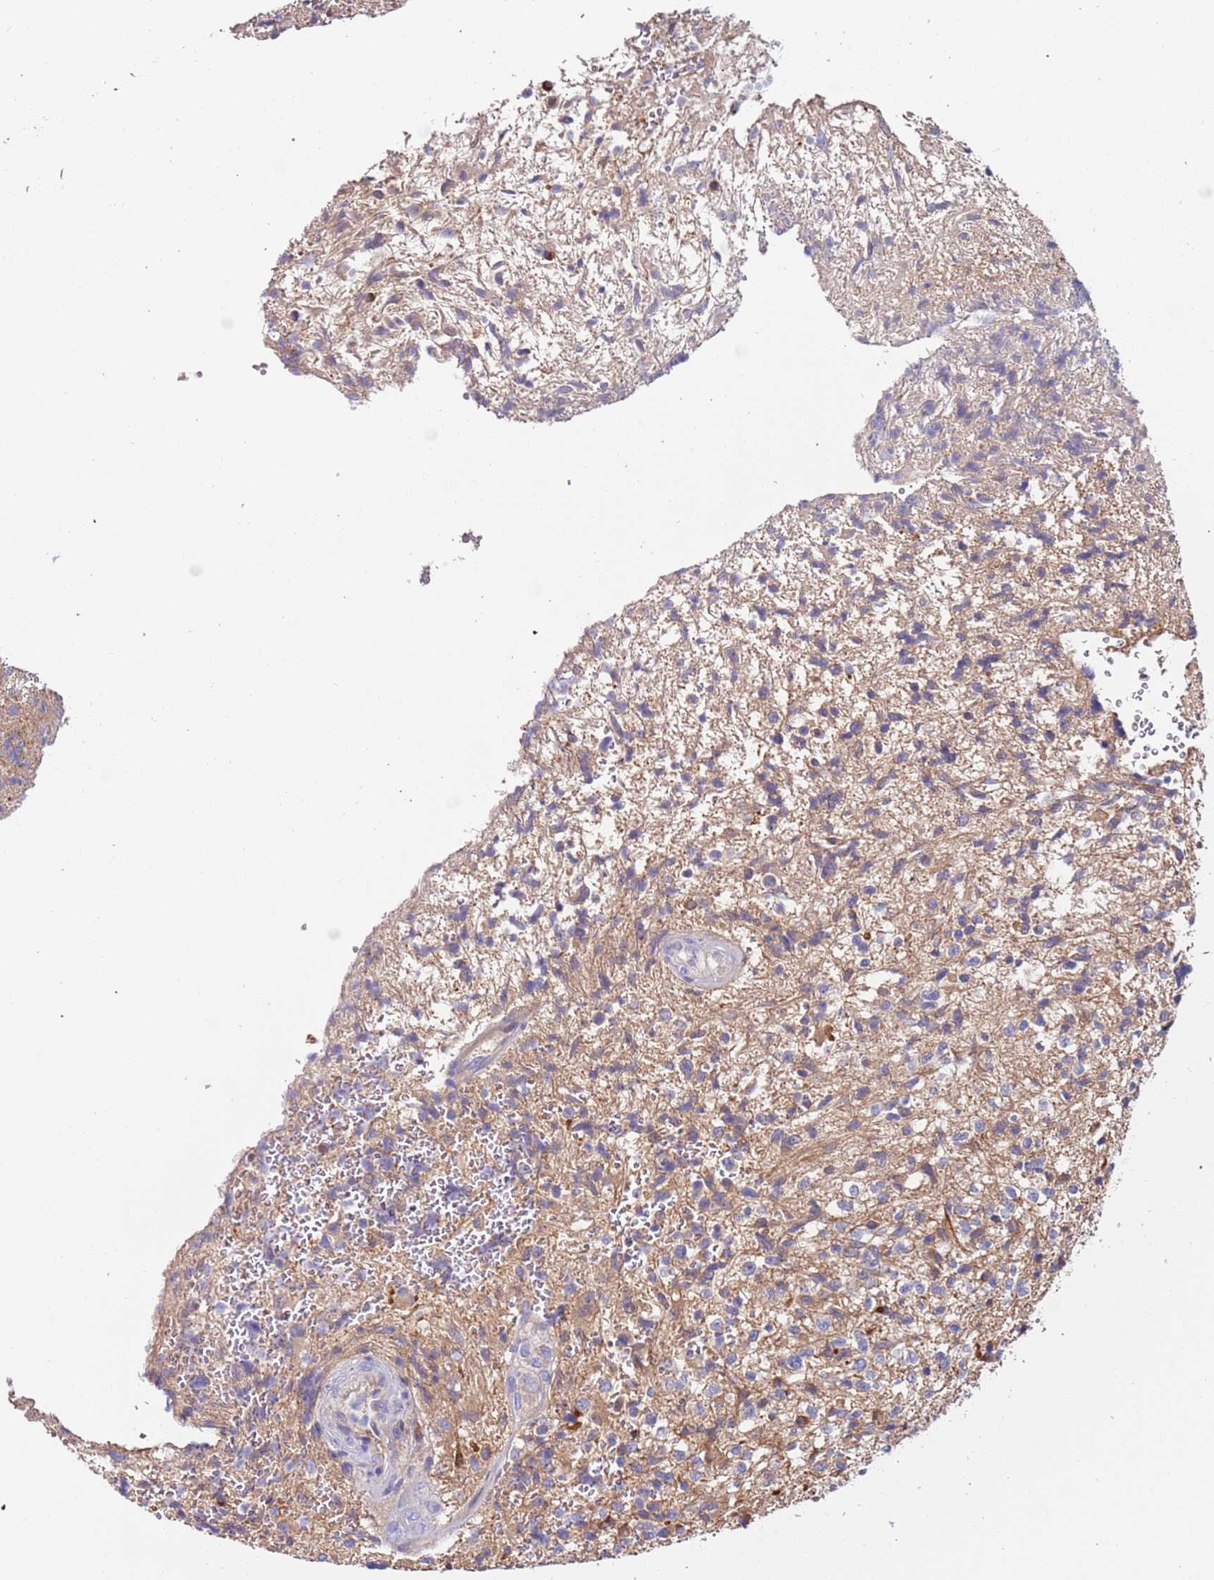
{"staining": {"intensity": "weak", "quantity": ">75%", "location": "cytoplasmic/membranous"}, "tissue": "glioma", "cell_type": "Tumor cells", "image_type": "cancer", "snomed": [{"axis": "morphology", "description": "Glioma, malignant, High grade"}, {"axis": "topography", "description": "Brain"}], "caption": "Human high-grade glioma (malignant) stained with a protein marker exhibits weak staining in tumor cells.", "gene": "LAMB4", "patient": {"sex": "male", "age": 56}}